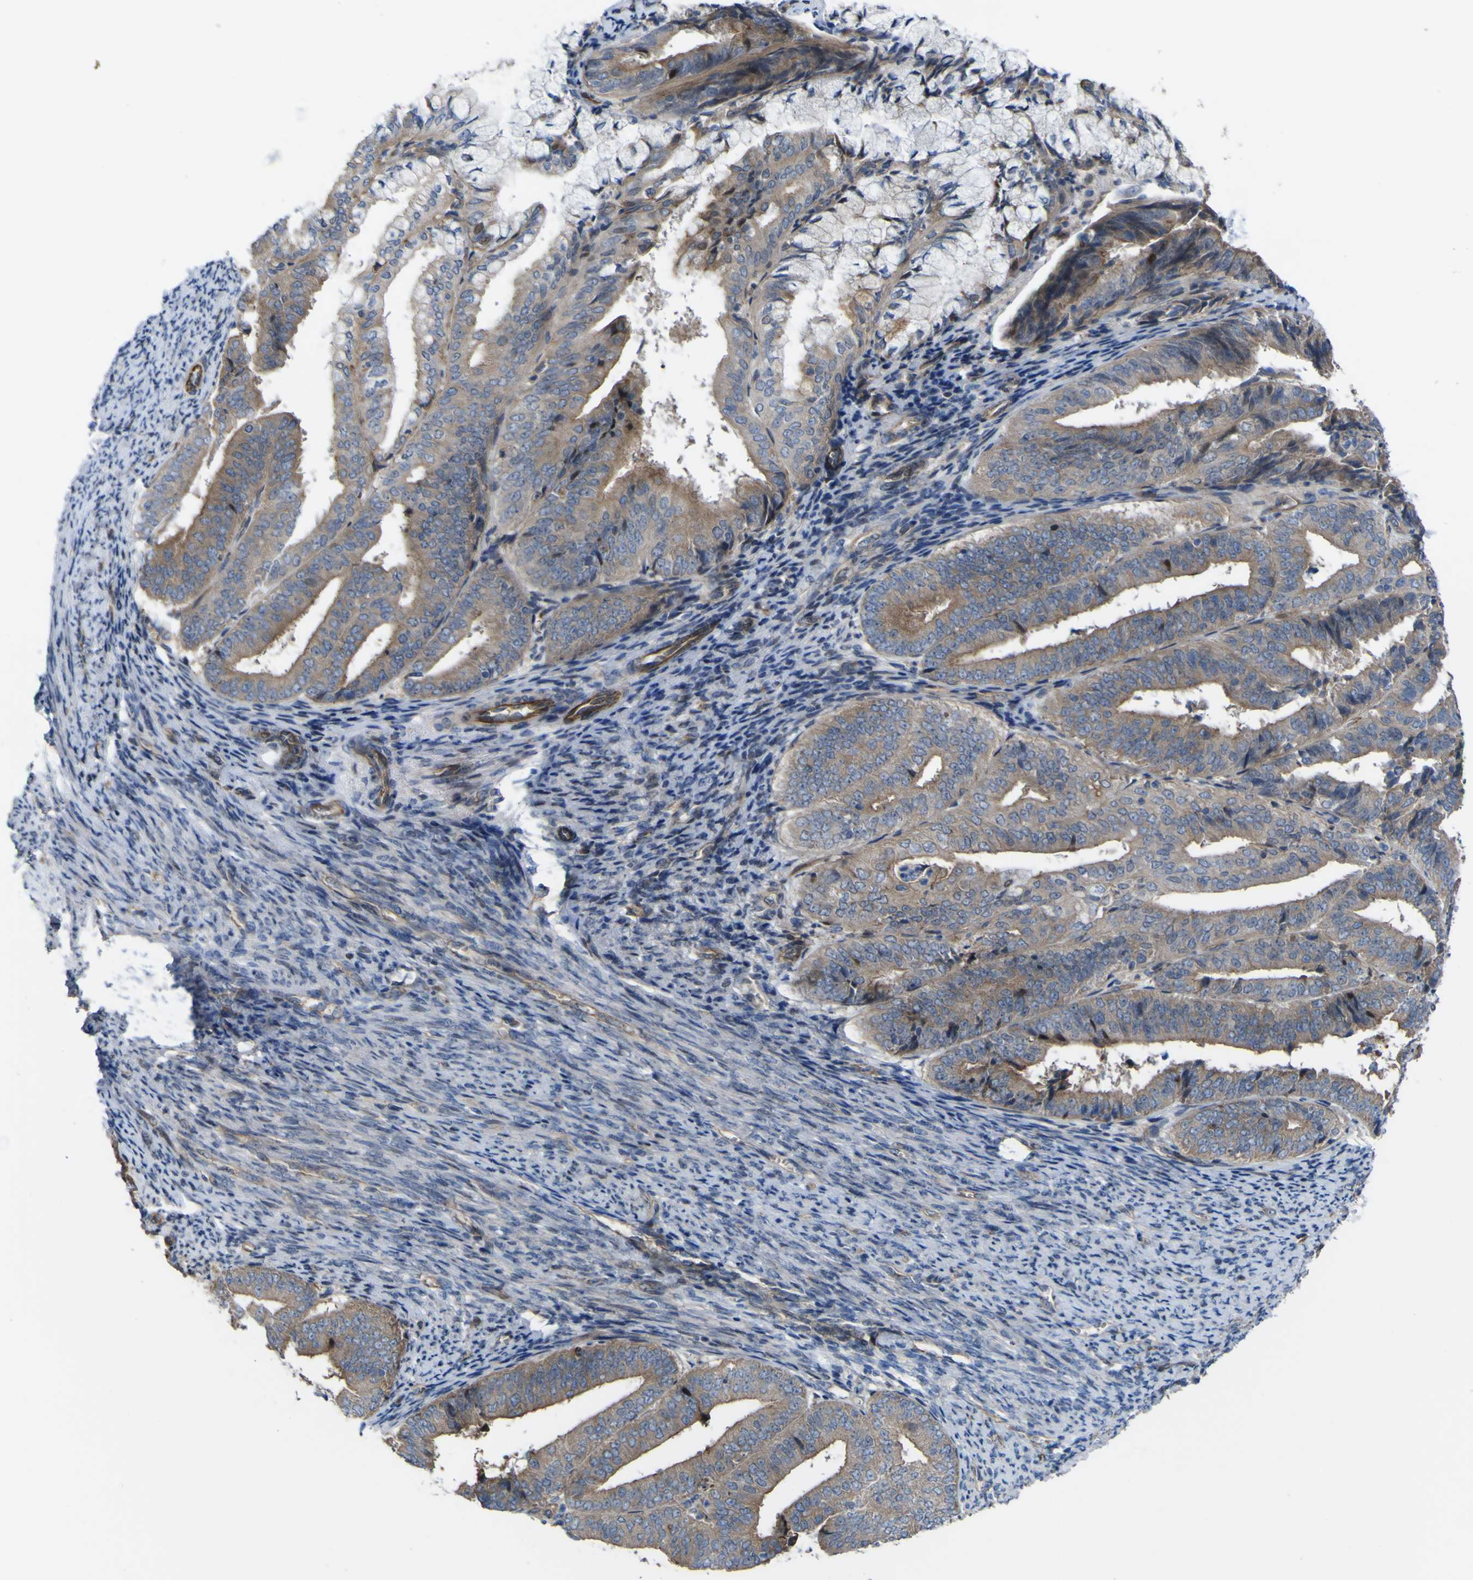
{"staining": {"intensity": "weak", "quantity": ">75%", "location": "cytoplasmic/membranous"}, "tissue": "endometrial cancer", "cell_type": "Tumor cells", "image_type": "cancer", "snomed": [{"axis": "morphology", "description": "Adenocarcinoma, NOS"}, {"axis": "topography", "description": "Endometrium"}], "caption": "Endometrial cancer (adenocarcinoma) stained with a protein marker demonstrates weak staining in tumor cells.", "gene": "FBXO30", "patient": {"sex": "female", "age": 63}}